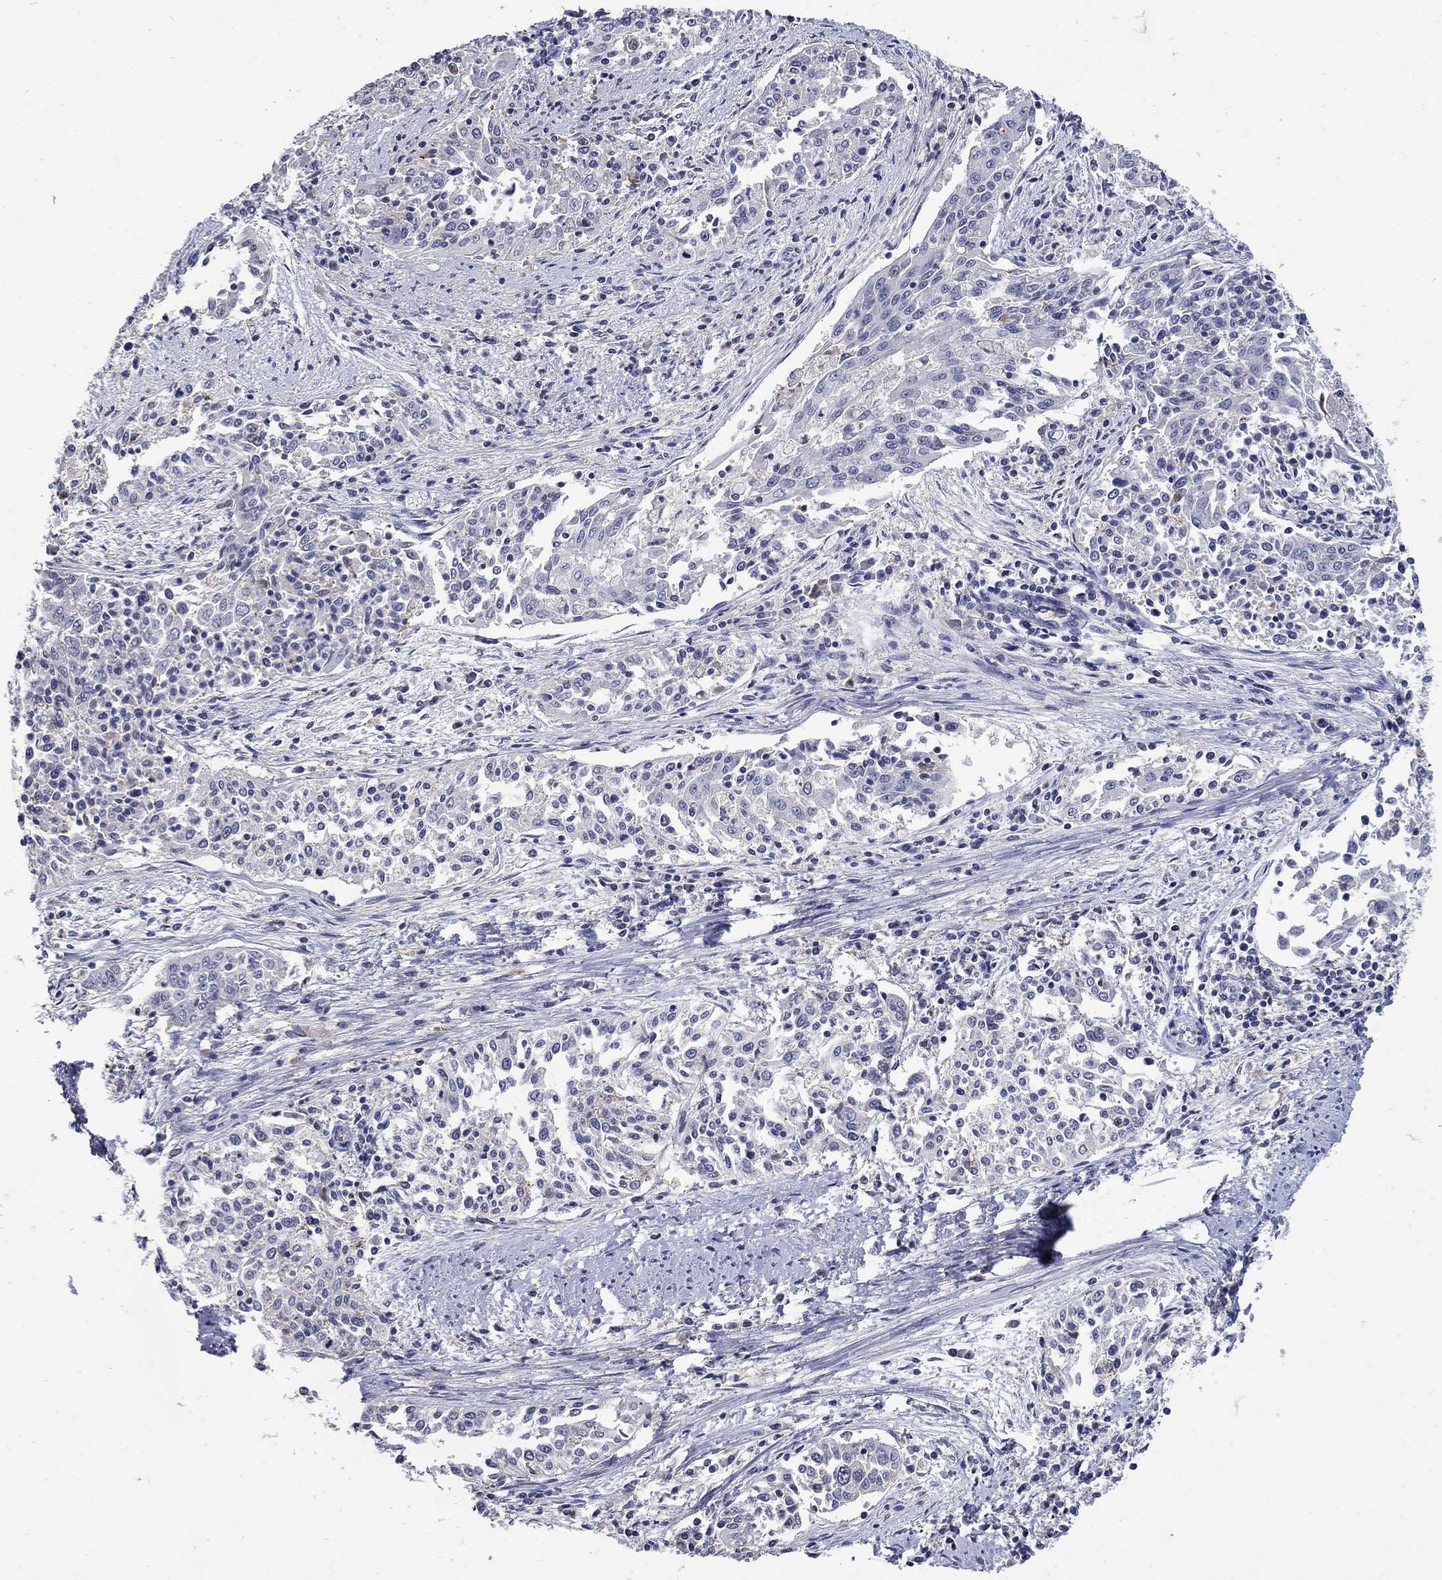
{"staining": {"intensity": "negative", "quantity": "none", "location": "none"}, "tissue": "cervical cancer", "cell_type": "Tumor cells", "image_type": "cancer", "snomed": [{"axis": "morphology", "description": "Squamous cell carcinoma, NOS"}, {"axis": "topography", "description": "Cervix"}], "caption": "Micrograph shows no significant protein staining in tumor cells of cervical squamous cell carcinoma.", "gene": "CETN1", "patient": {"sex": "female", "age": 41}}